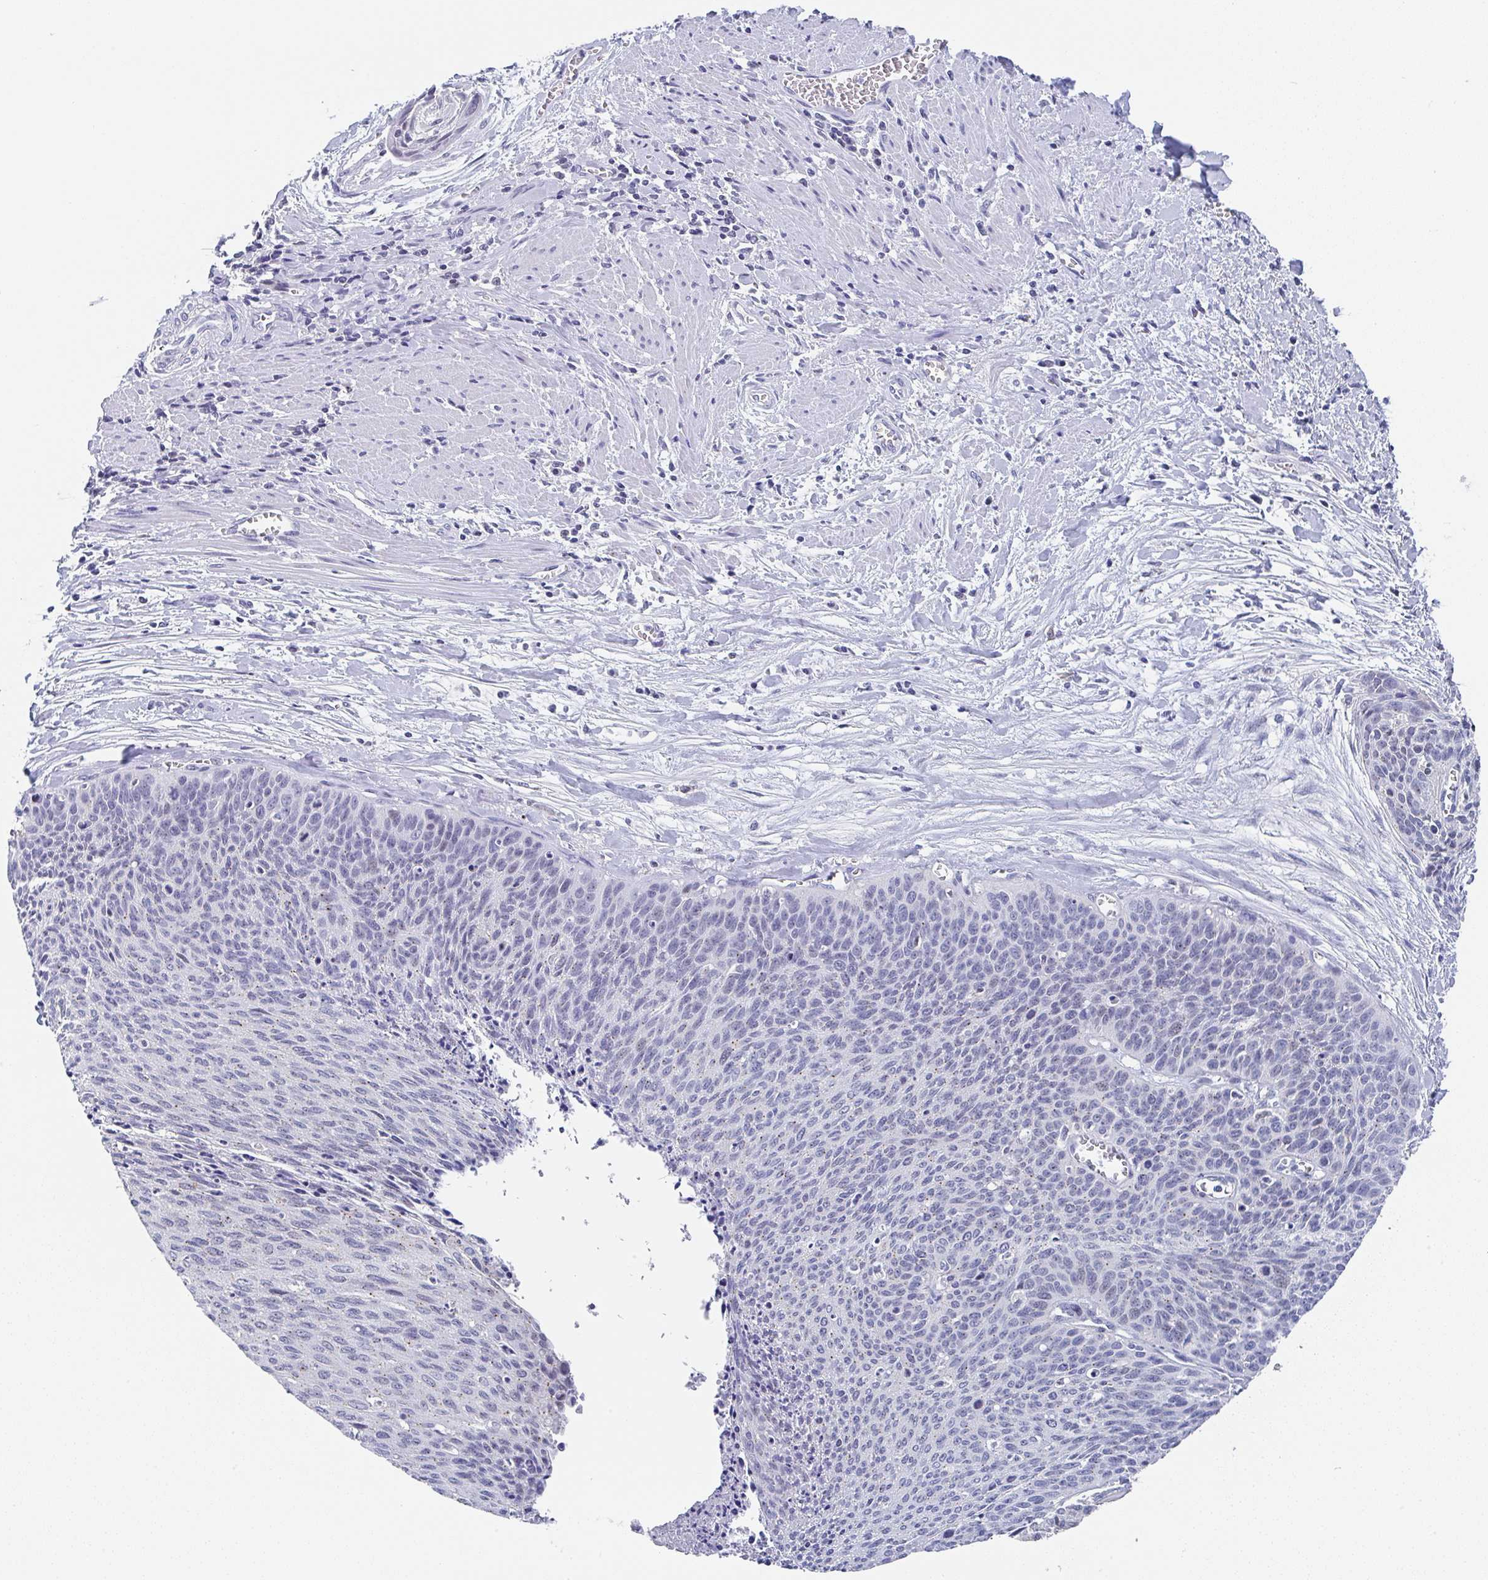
{"staining": {"intensity": "weak", "quantity": "<25%", "location": "nuclear"}, "tissue": "cervical cancer", "cell_type": "Tumor cells", "image_type": "cancer", "snomed": [{"axis": "morphology", "description": "Squamous cell carcinoma, NOS"}, {"axis": "topography", "description": "Cervix"}], "caption": "There is no significant positivity in tumor cells of cervical cancer (squamous cell carcinoma).", "gene": "TNFRSF8", "patient": {"sex": "female", "age": 55}}